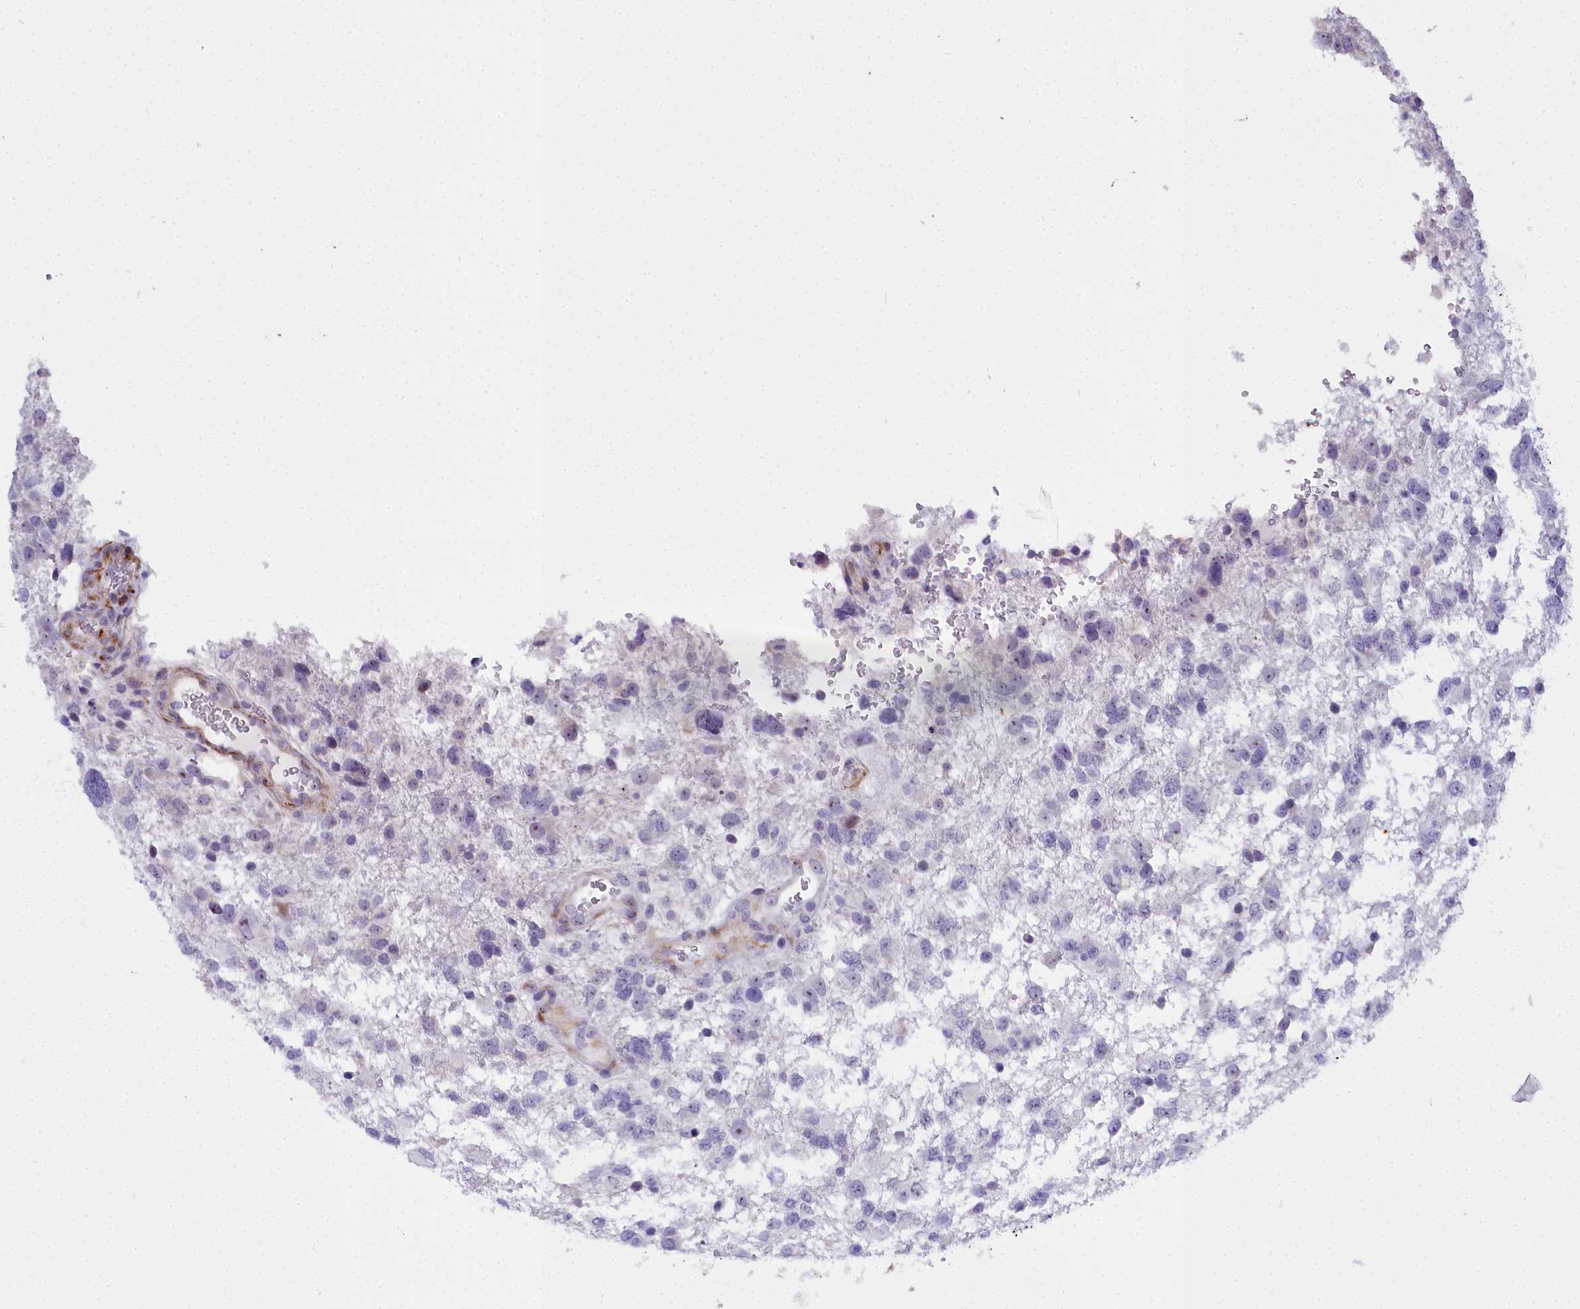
{"staining": {"intensity": "negative", "quantity": "none", "location": "none"}, "tissue": "glioma", "cell_type": "Tumor cells", "image_type": "cancer", "snomed": [{"axis": "morphology", "description": "Glioma, malignant, High grade"}, {"axis": "topography", "description": "Brain"}], "caption": "Immunohistochemistry image of neoplastic tissue: malignant glioma (high-grade) stained with DAB (3,3'-diaminobenzidine) shows no significant protein positivity in tumor cells.", "gene": "TIMM22", "patient": {"sex": "male", "age": 61}}